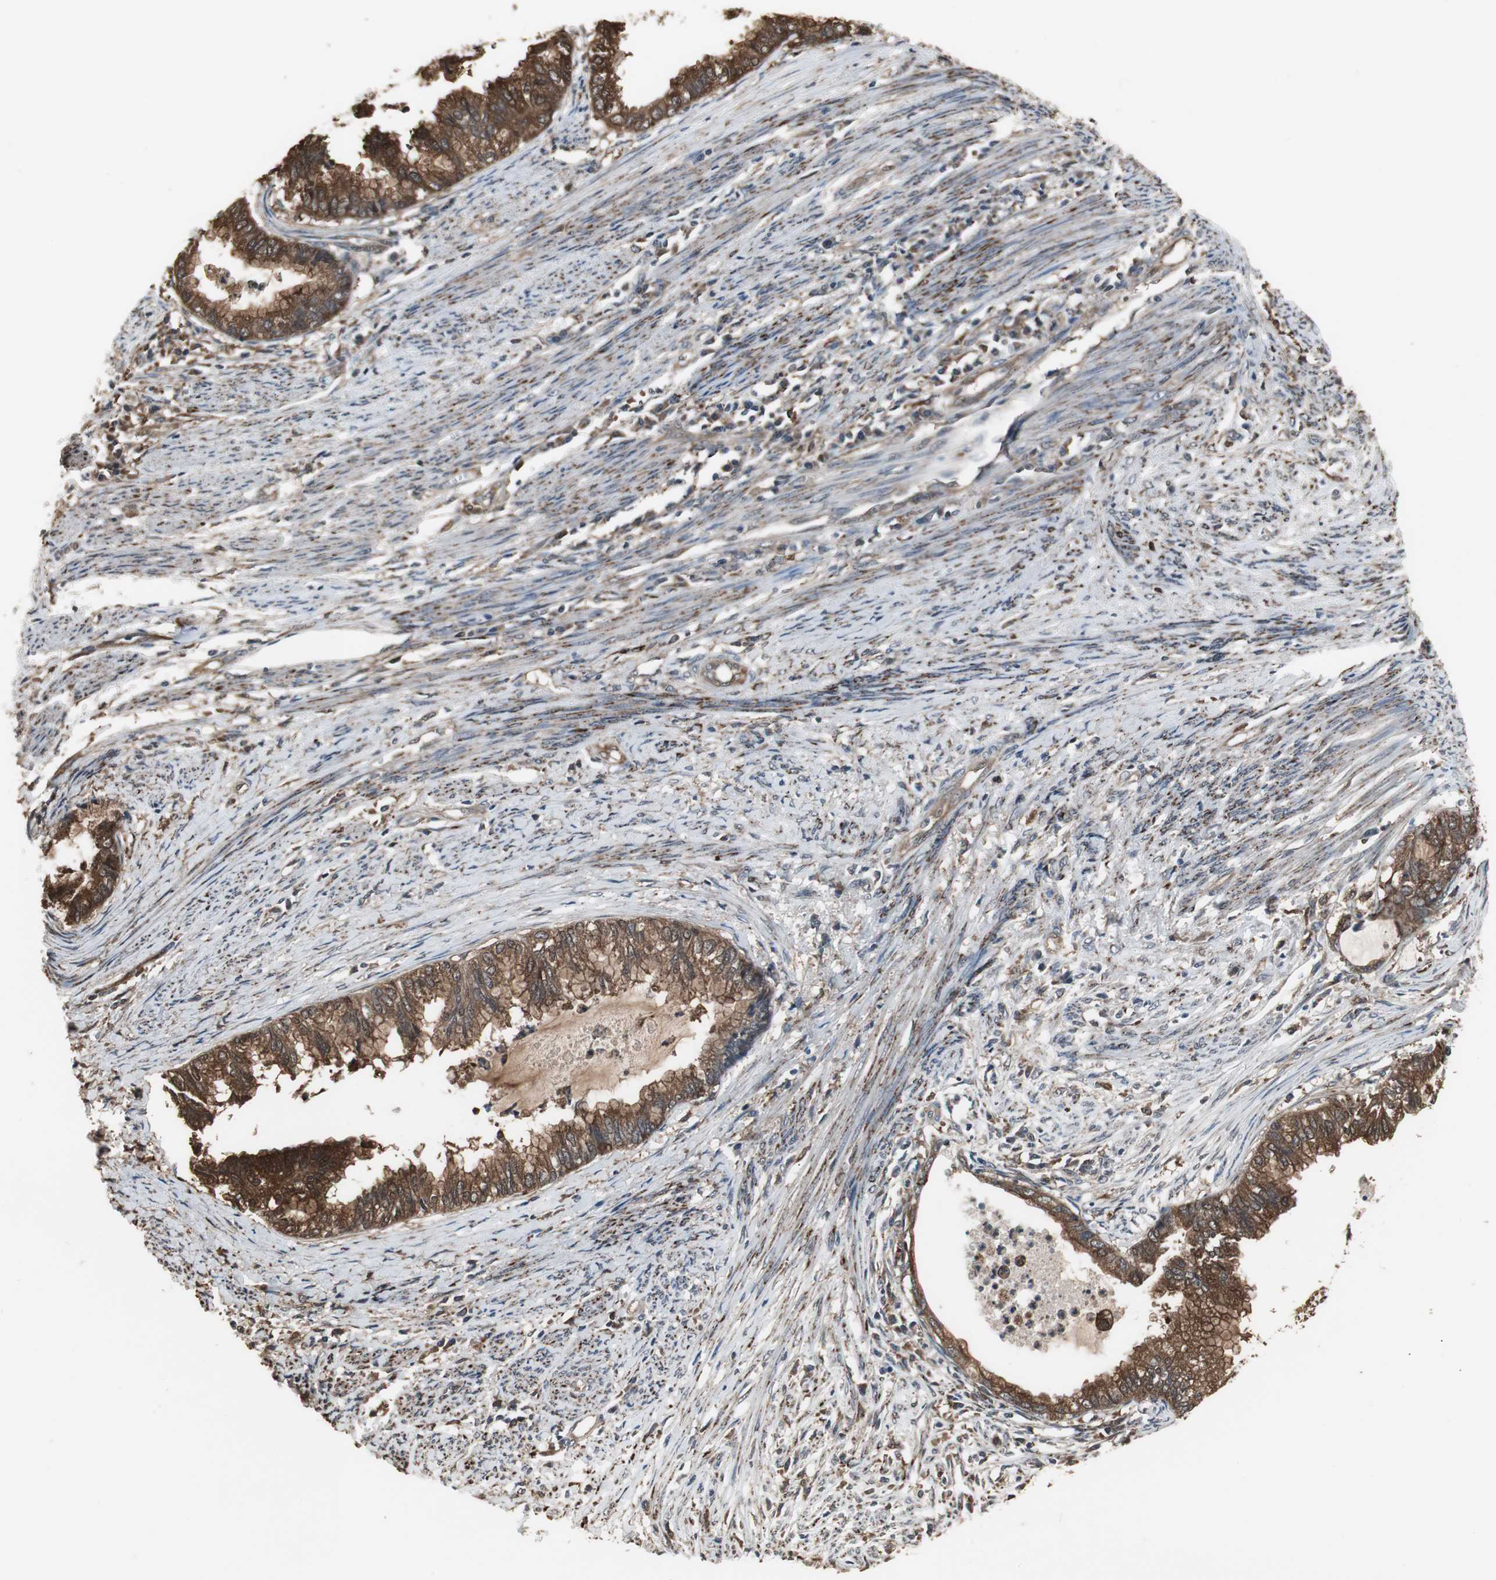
{"staining": {"intensity": "strong", "quantity": ">75%", "location": "cytoplasmic/membranous"}, "tissue": "endometrial cancer", "cell_type": "Tumor cells", "image_type": "cancer", "snomed": [{"axis": "morphology", "description": "Adenocarcinoma, NOS"}, {"axis": "topography", "description": "Endometrium"}], "caption": "Human endometrial cancer (adenocarcinoma) stained for a protein (brown) demonstrates strong cytoplasmic/membranous positive positivity in about >75% of tumor cells.", "gene": "ZSCAN22", "patient": {"sex": "female", "age": 79}}